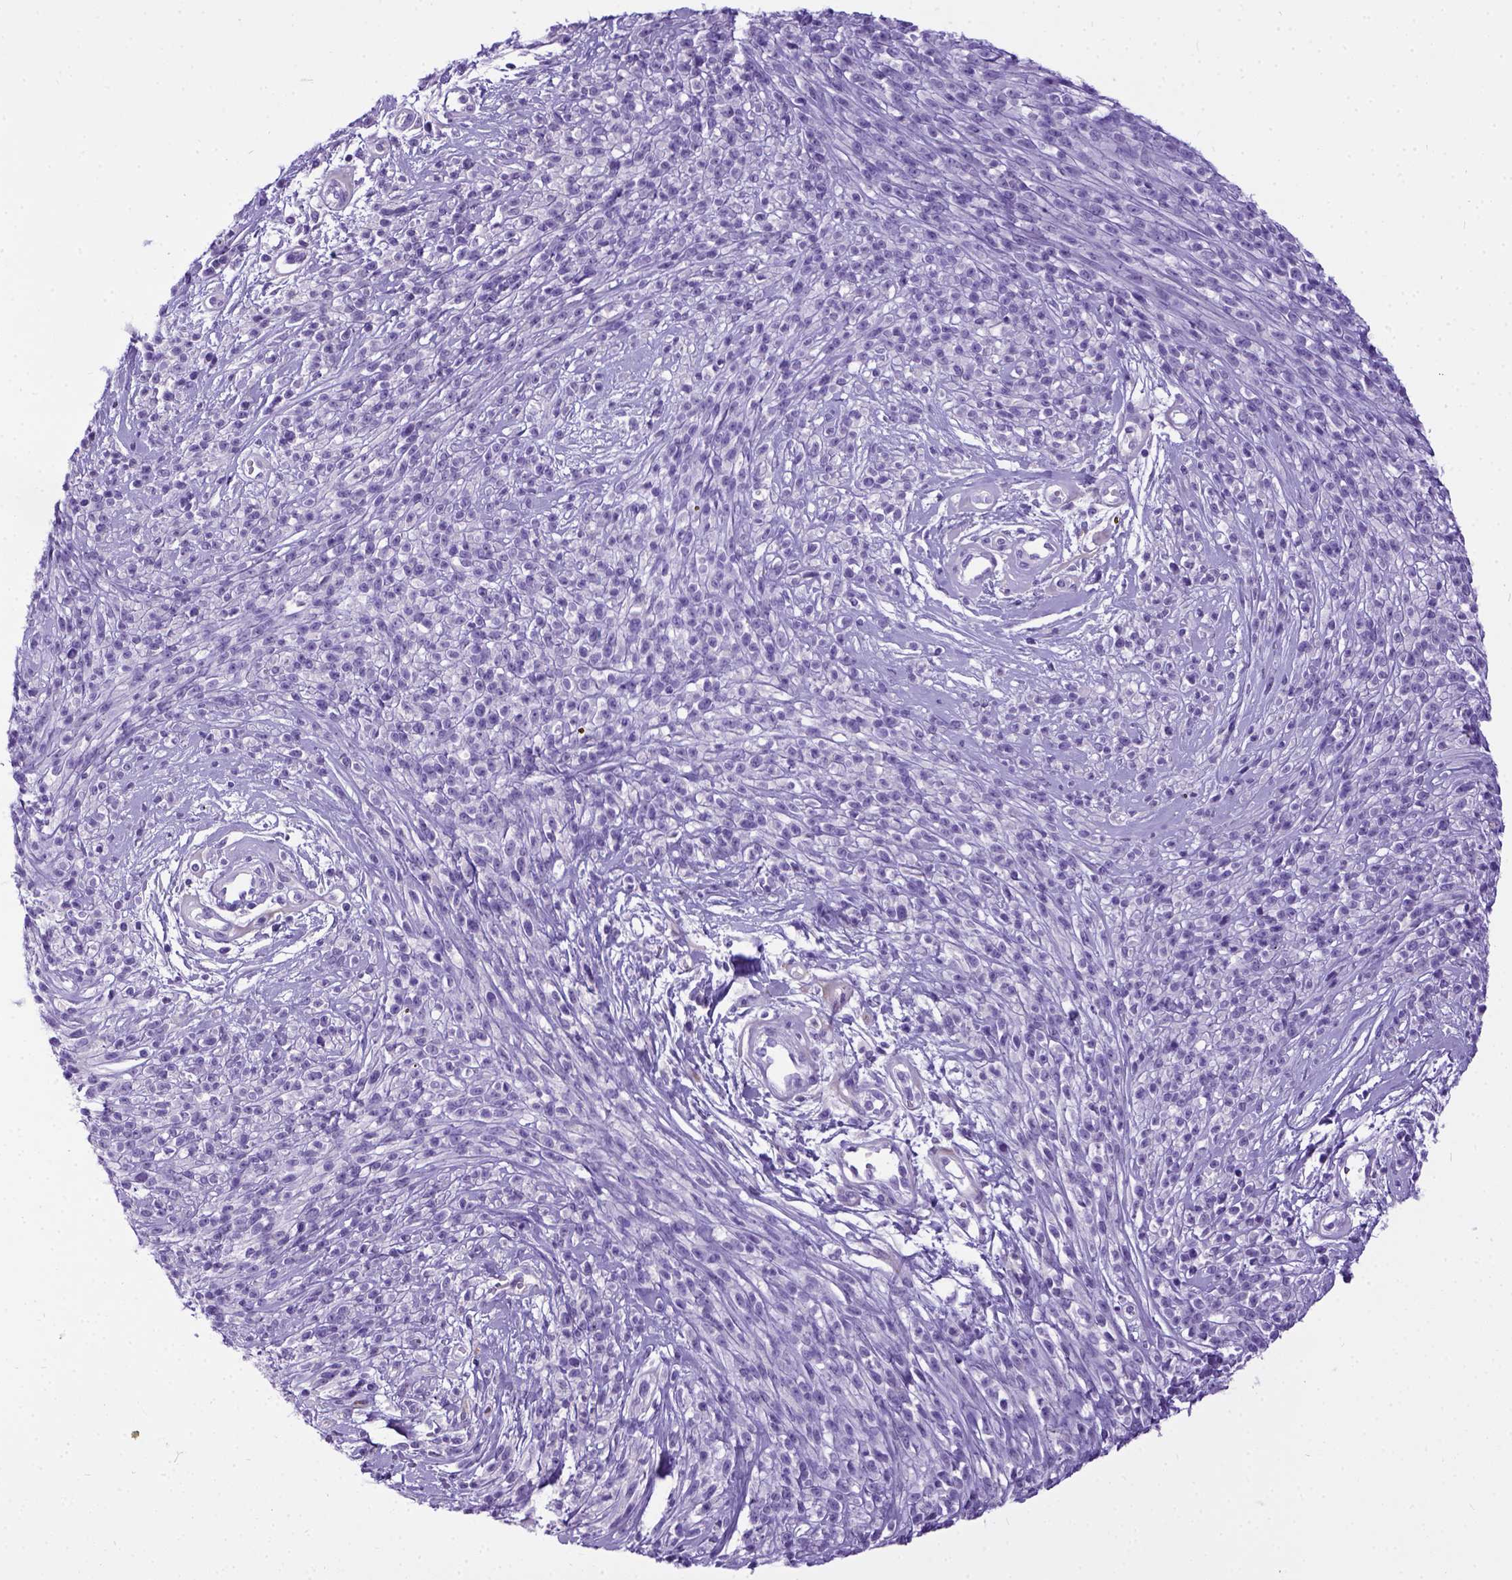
{"staining": {"intensity": "negative", "quantity": "none", "location": "none"}, "tissue": "melanoma", "cell_type": "Tumor cells", "image_type": "cancer", "snomed": [{"axis": "morphology", "description": "Malignant melanoma, NOS"}, {"axis": "topography", "description": "Skin"}, {"axis": "topography", "description": "Skin of trunk"}], "caption": "Tumor cells are negative for brown protein staining in melanoma.", "gene": "IGF2", "patient": {"sex": "male", "age": 74}}